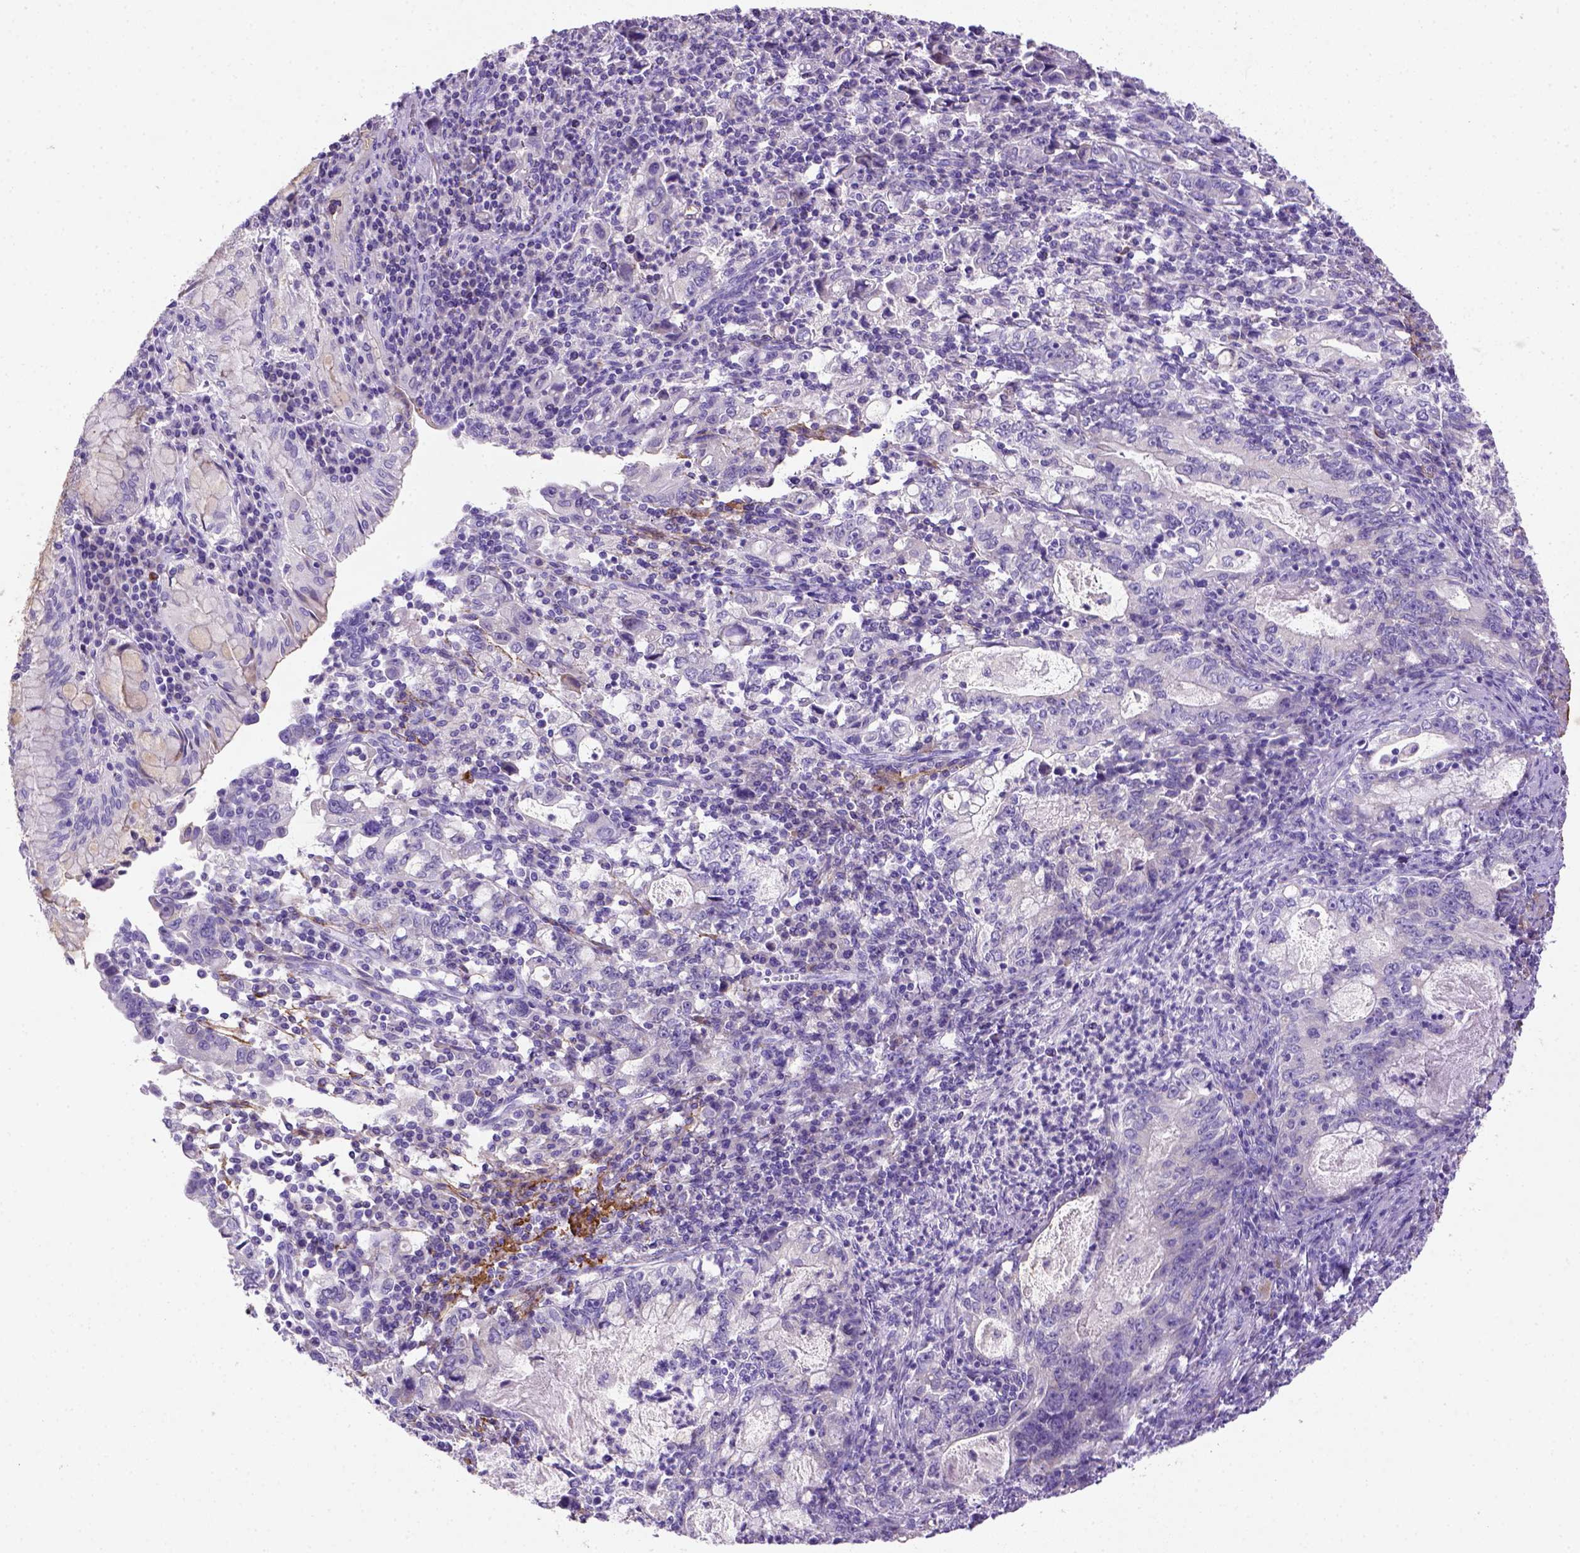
{"staining": {"intensity": "negative", "quantity": "none", "location": "none"}, "tissue": "stomach cancer", "cell_type": "Tumor cells", "image_type": "cancer", "snomed": [{"axis": "morphology", "description": "Adenocarcinoma, NOS"}, {"axis": "topography", "description": "Stomach, lower"}], "caption": "Immunohistochemistry photomicrograph of human adenocarcinoma (stomach) stained for a protein (brown), which displays no expression in tumor cells. The staining was performed using DAB (3,3'-diaminobenzidine) to visualize the protein expression in brown, while the nuclei were stained in blue with hematoxylin (Magnification: 20x).", "gene": "SIRPD", "patient": {"sex": "female", "age": 72}}